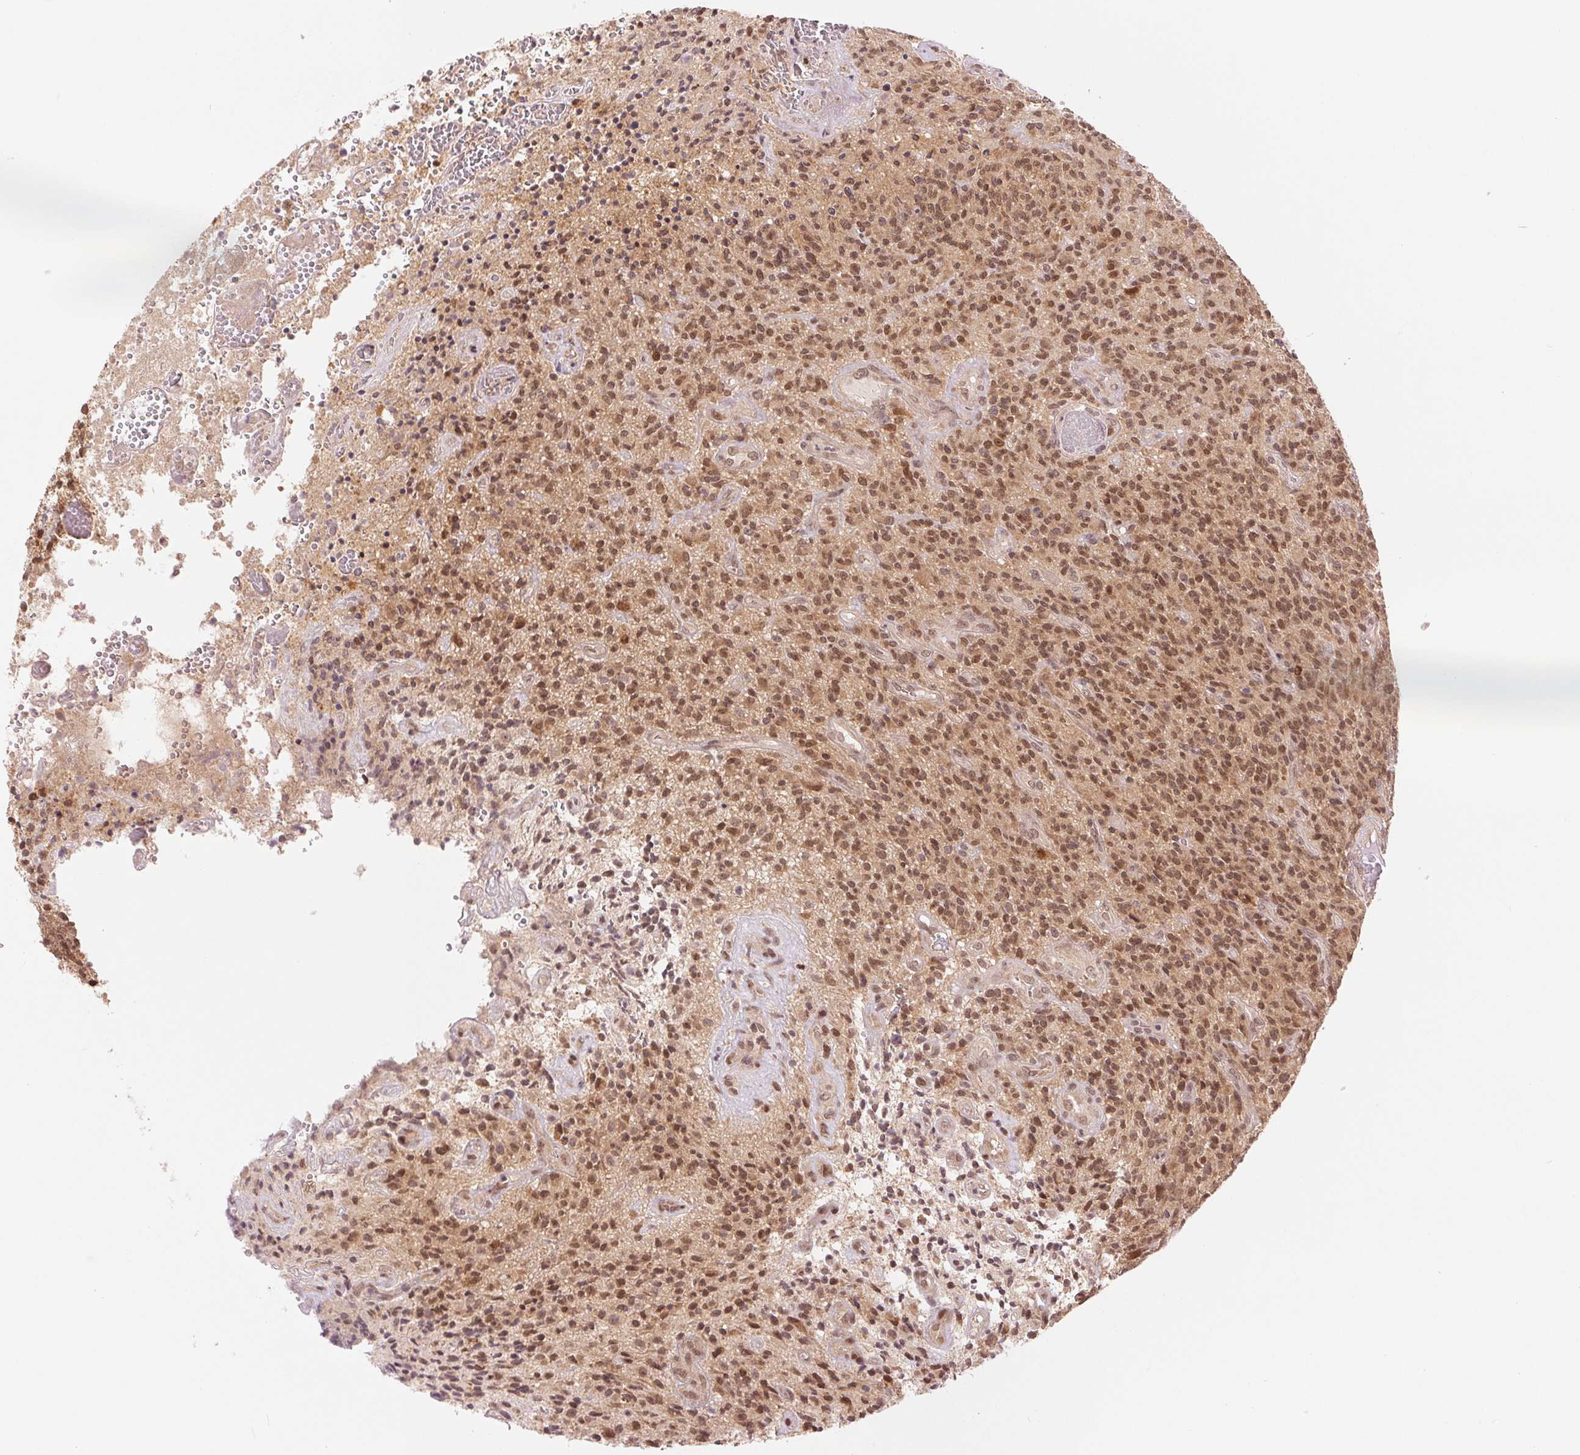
{"staining": {"intensity": "moderate", "quantity": ">75%", "location": "nuclear"}, "tissue": "glioma", "cell_type": "Tumor cells", "image_type": "cancer", "snomed": [{"axis": "morphology", "description": "Glioma, malignant, High grade"}, {"axis": "topography", "description": "Brain"}], "caption": "Protein positivity by IHC reveals moderate nuclear staining in approximately >75% of tumor cells in glioma.", "gene": "ERI3", "patient": {"sex": "male", "age": 76}}